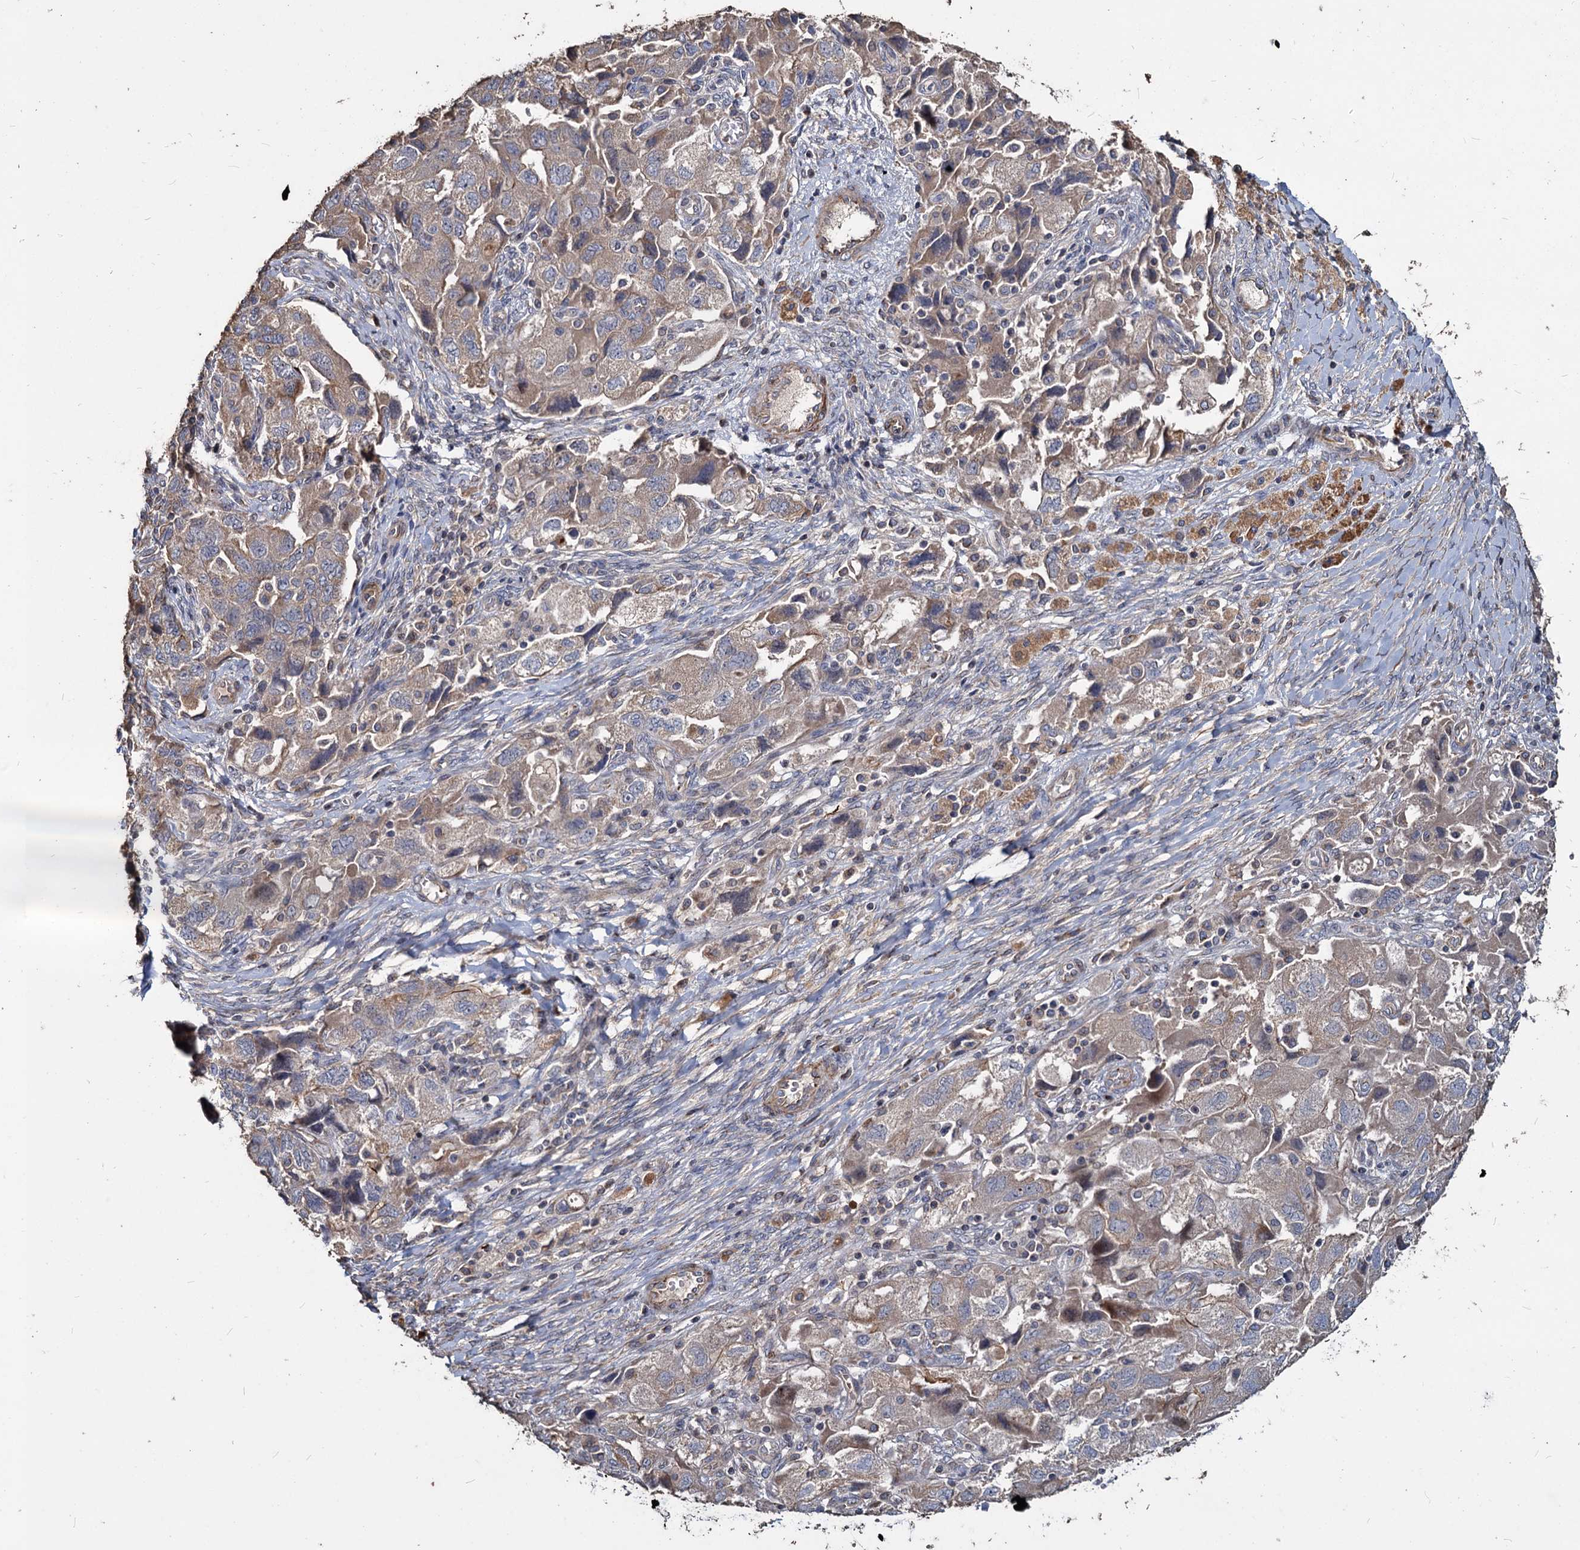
{"staining": {"intensity": "weak", "quantity": ">75%", "location": "cytoplasmic/membranous"}, "tissue": "ovarian cancer", "cell_type": "Tumor cells", "image_type": "cancer", "snomed": [{"axis": "morphology", "description": "Carcinoma, NOS"}, {"axis": "morphology", "description": "Cystadenocarcinoma, serous, NOS"}, {"axis": "topography", "description": "Ovary"}], "caption": "Protein expression analysis of ovarian cancer shows weak cytoplasmic/membranous staining in approximately >75% of tumor cells. The staining was performed using DAB, with brown indicating positive protein expression. Nuclei are stained blue with hematoxylin.", "gene": "DEPDC4", "patient": {"sex": "female", "age": 69}}